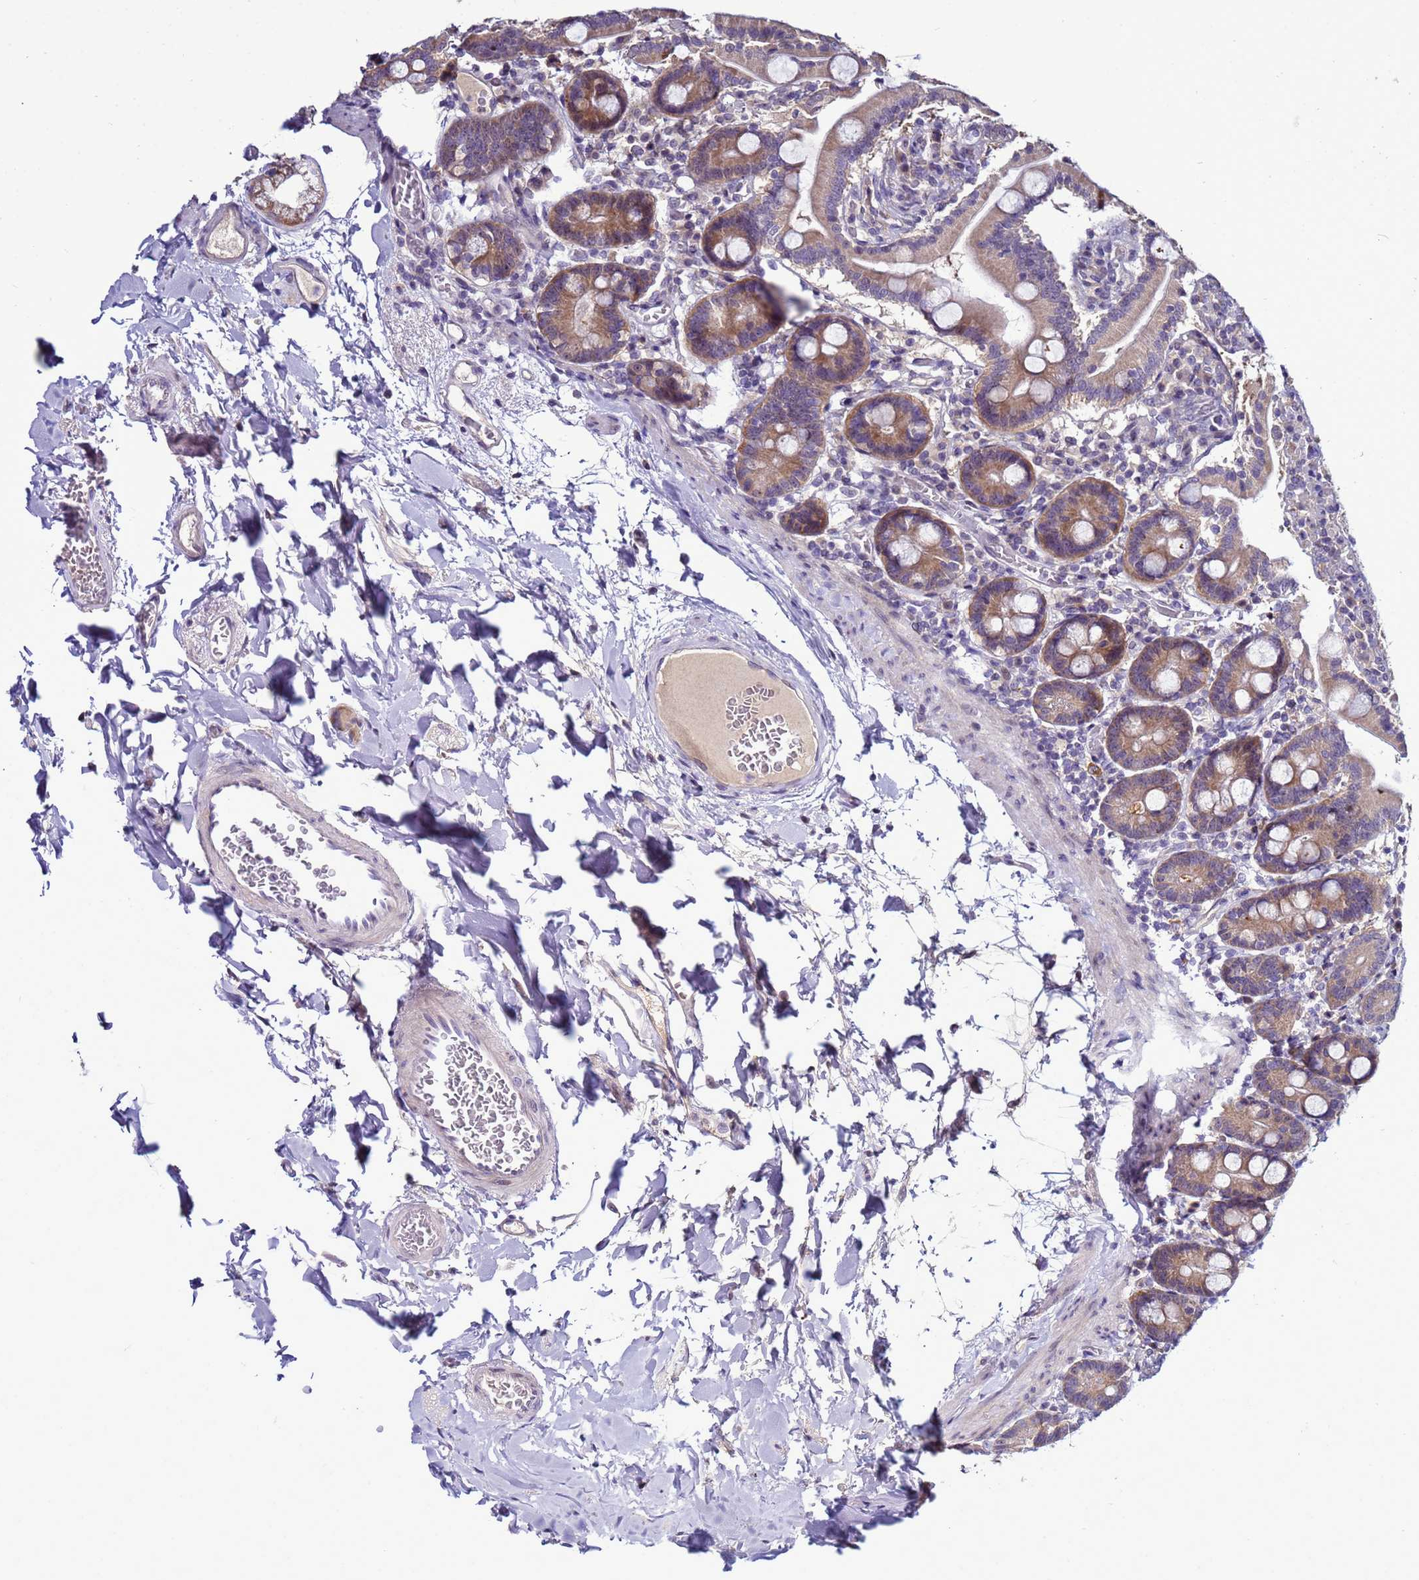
{"staining": {"intensity": "moderate", "quantity": ">75%", "location": "cytoplasmic/membranous"}, "tissue": "duodenum", "cell_type": "Glandular cells", "image_type": "normal", "snomed": [{"axis": "morphology", "description": "Normal tissue, NOS"}, {"axis": "topography", "description": "Duodenum"}], "caption": "A brown stain labels moderate cytoplasmic/membranous staining of a protein in glandular cells of benign human duodenum.", "gene": "NOL8", "patient": {"sex": "male", "age": 55}}